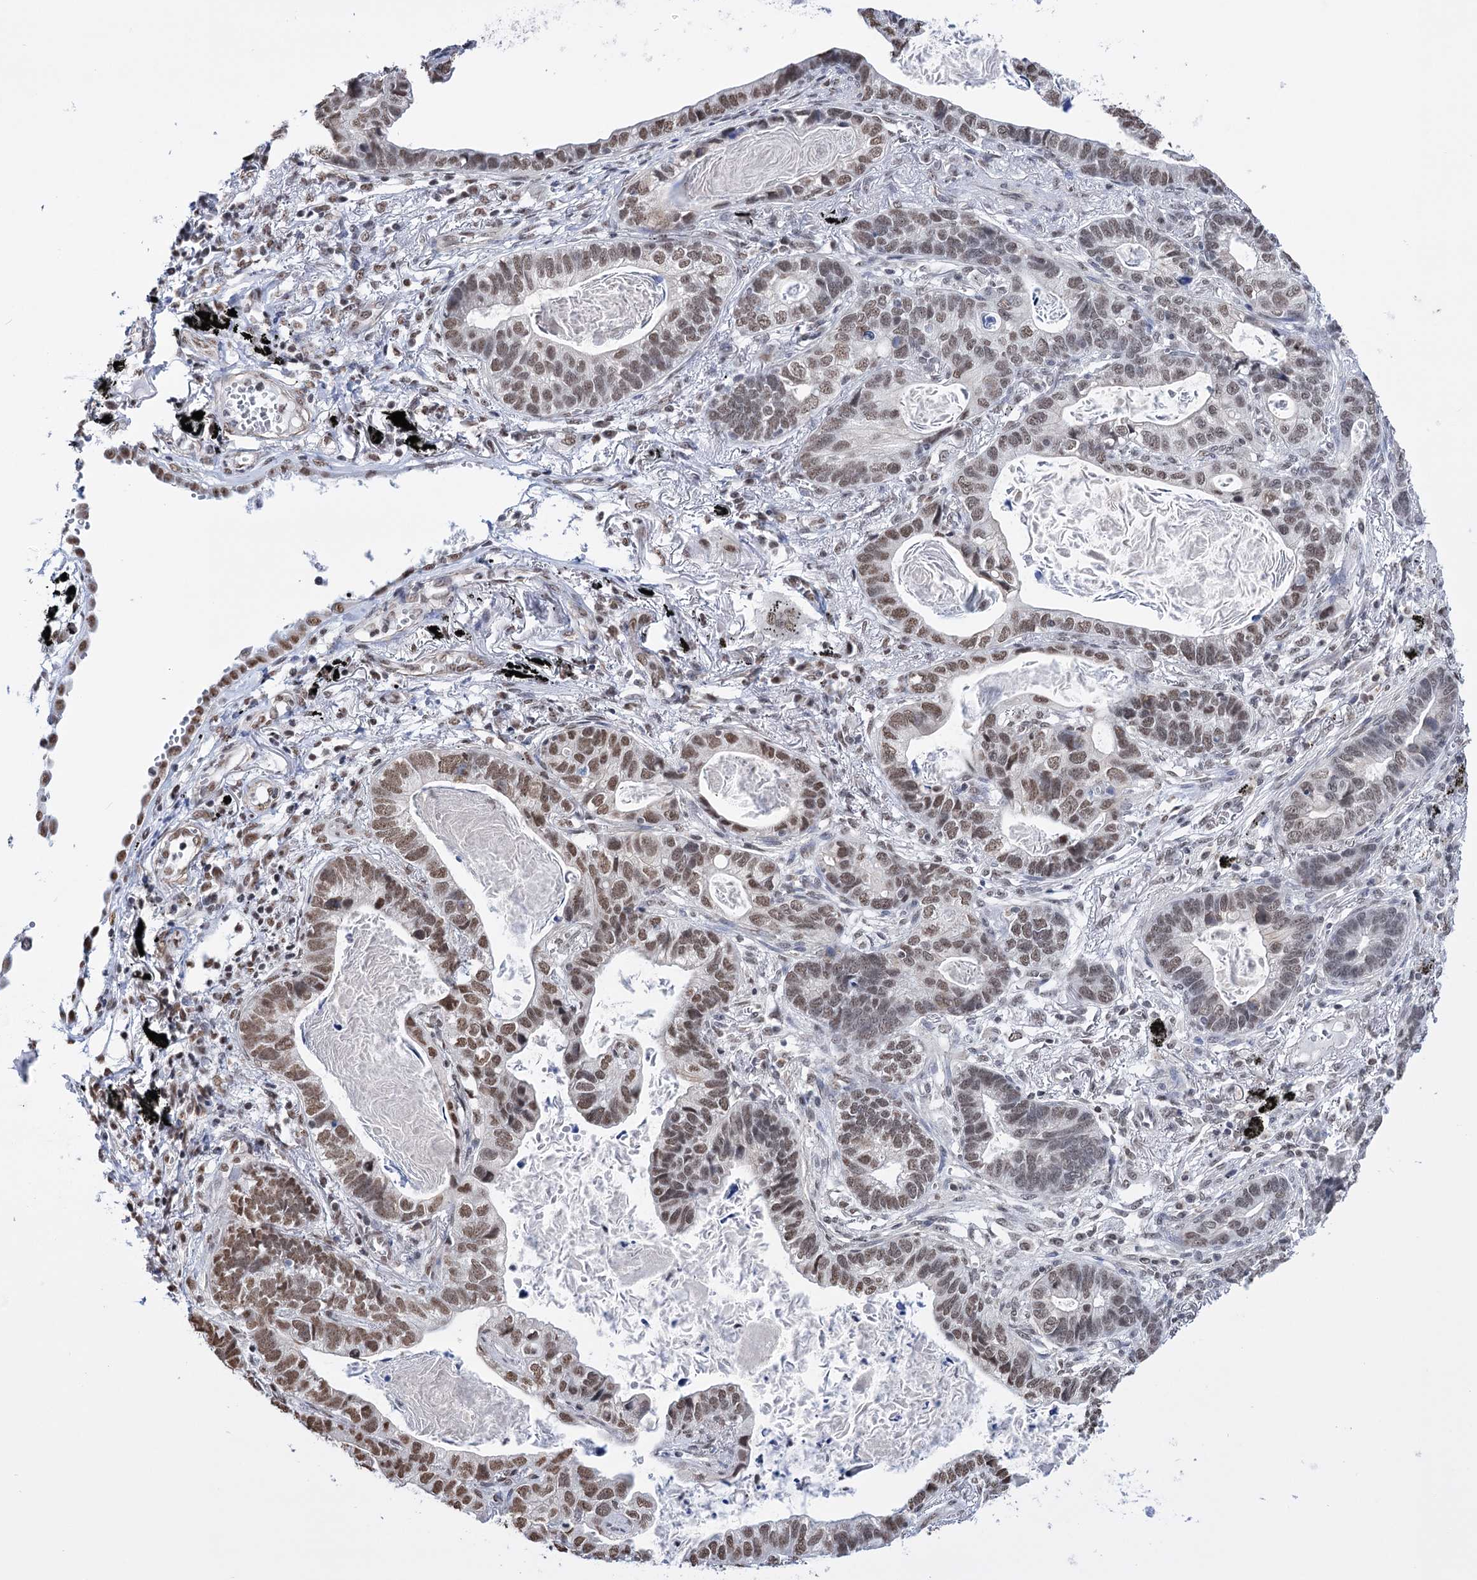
{"staining": {"intensity": "moderate", "quantity": ">75%", "location": "nuclear"}, "tissue": "lung cancer", "cell_type": "Tumor cells", "image_type": "cancer", "snomed": [{"axis": "morphology", "description": "Adenocarcinoma, NOS"}, {"axis": "topography", "description": "Lung"}], "caption": "DAB (3,3'-diaminobenzidine) immunohistochemical staining of human adenocarcinoma (lung) displays moderate nuclear protein expression in approximately >75% of tumor cells.", "gene": "ABHD10", "patient": {"sex": "male", "age": 67}}